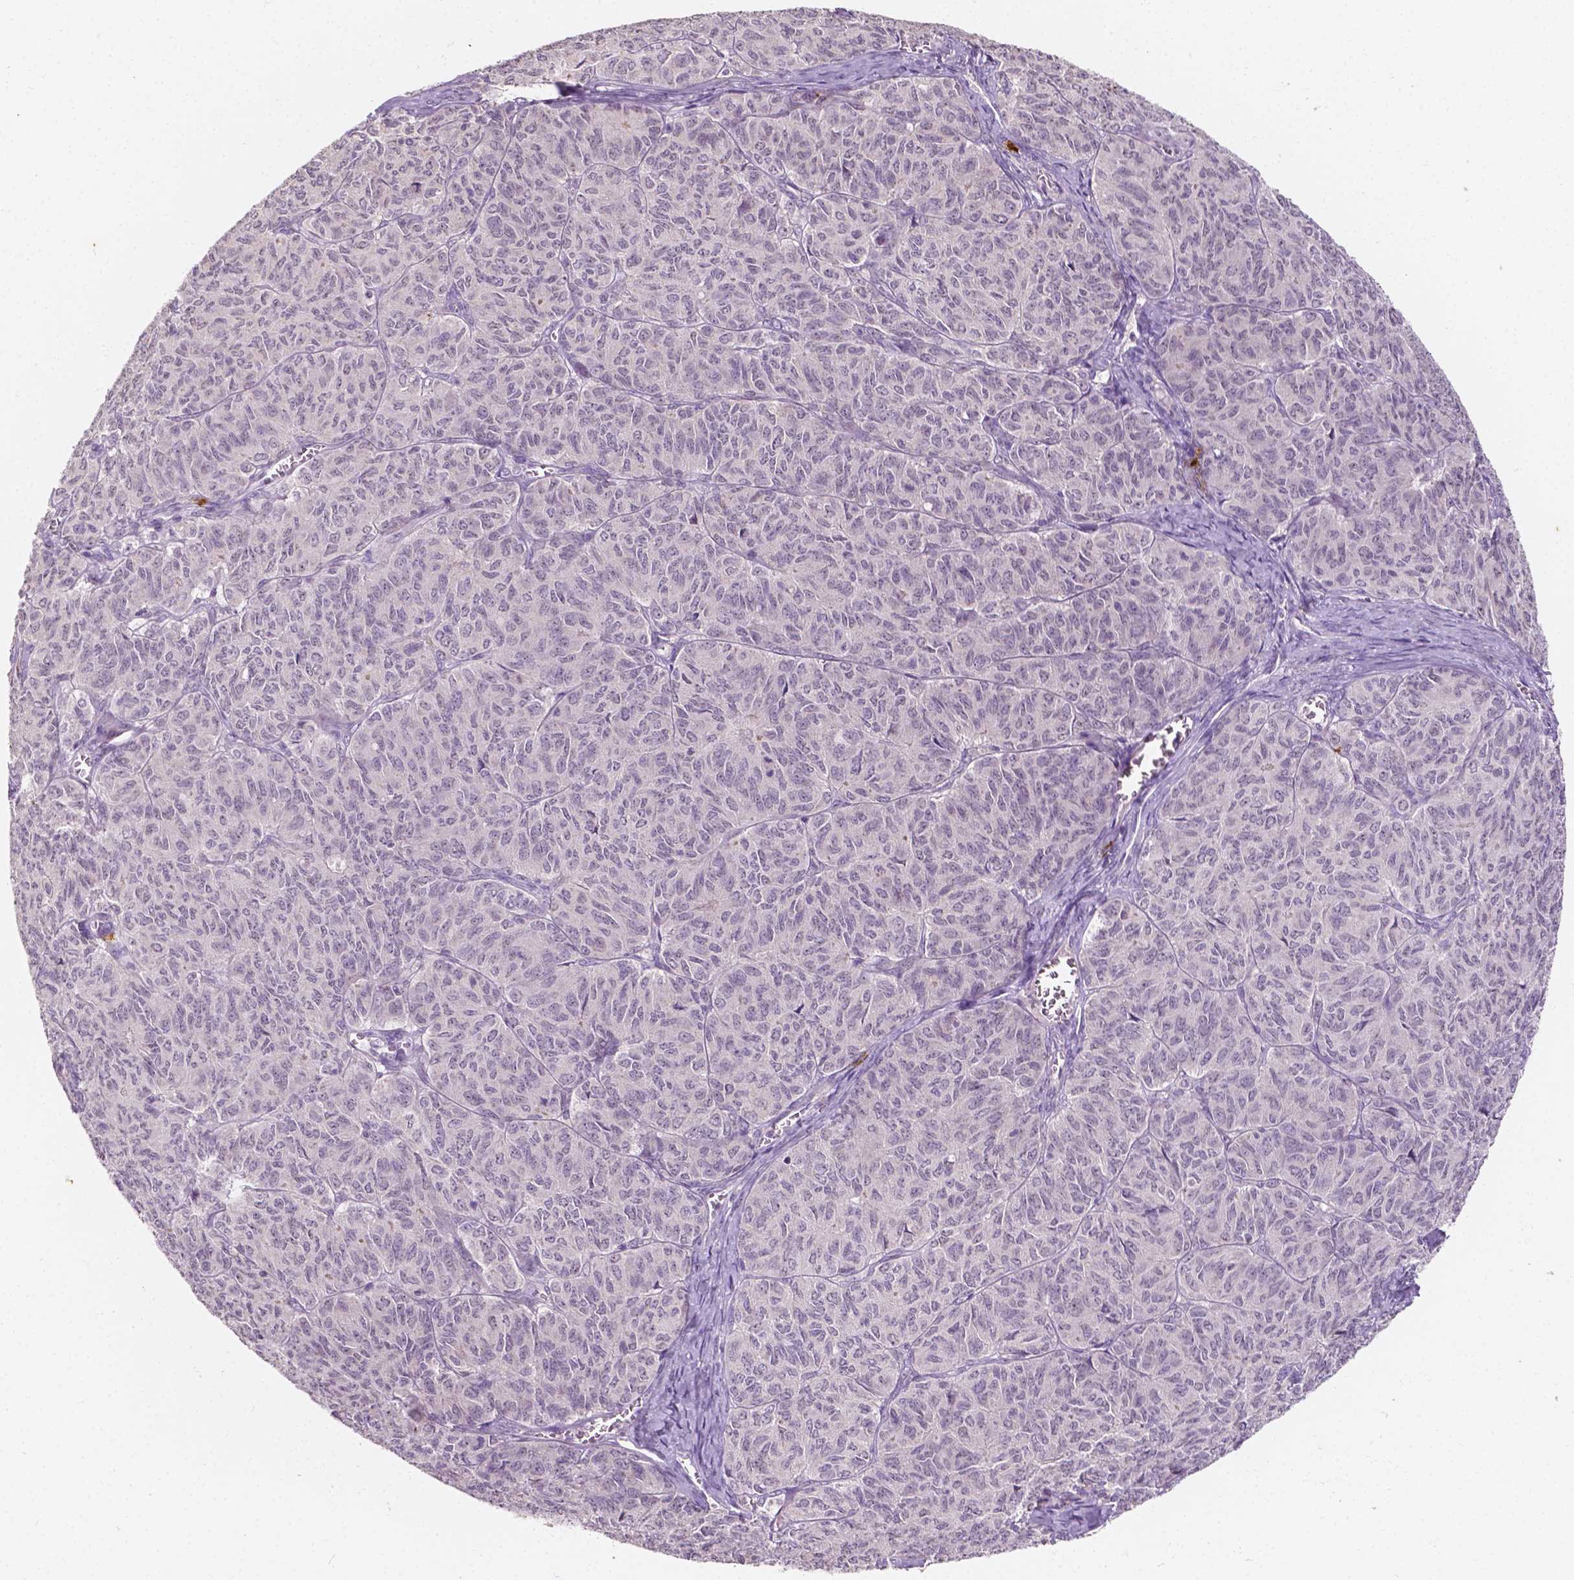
{"staining": {"intensity": "negative", "quantity": "none", "location": "none"}, "tissue": "ovarian cancer", "cell_type": "Tumor cells", "image_type": "cancer", "snomed": [{"axis": "morphology", "description": "Carcinoma, endometroid"}, {"axis": "topography", "description": "Ovary"}], "caption": "There is no significant positivity in tumor cells of ovarian endometroid carcinoma.", "gene": "SIRT2", "patient": {"sex": "female", "age": 80}}